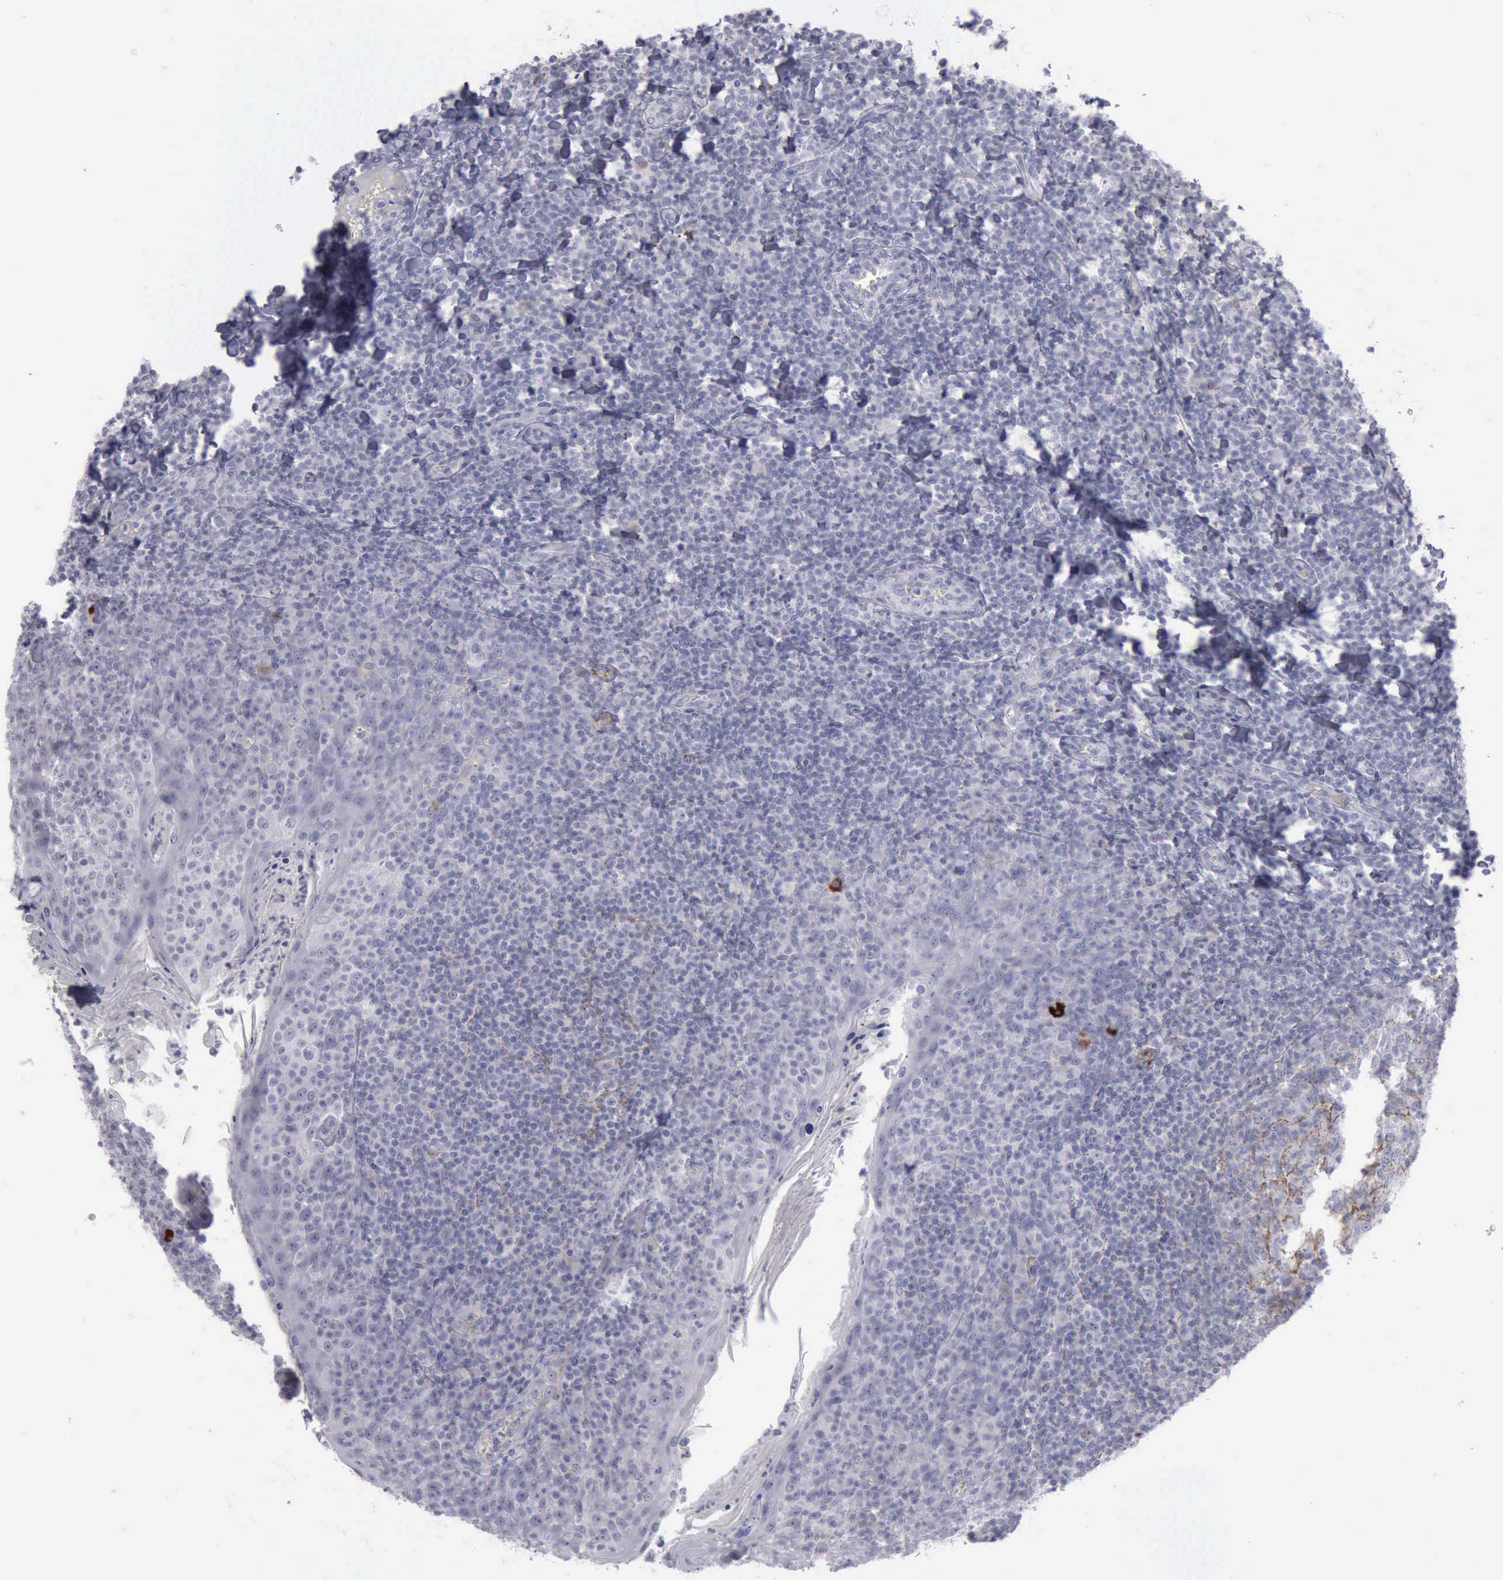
{"staining": {"intensity": "moderate", "quantity": "<25%", "location": "cytoplasmic/membranous"}, "tissue": "tonsil", "cell_type": "Germinal center cells", "image_type": "normal", "snomed": [{"axis": "morphology", "description": "Normal tissue, NOS"}, {"axis": "topography", "description": "Tonsil"}], "caption": "Immunohistochemical staining of benign tonsil displays low levels of moderate cytoplasmic/membranous expression in approximately <25% of germinal center cells.", "gene": "CDH2", "patient": {"sex": "male", "age": 31}}